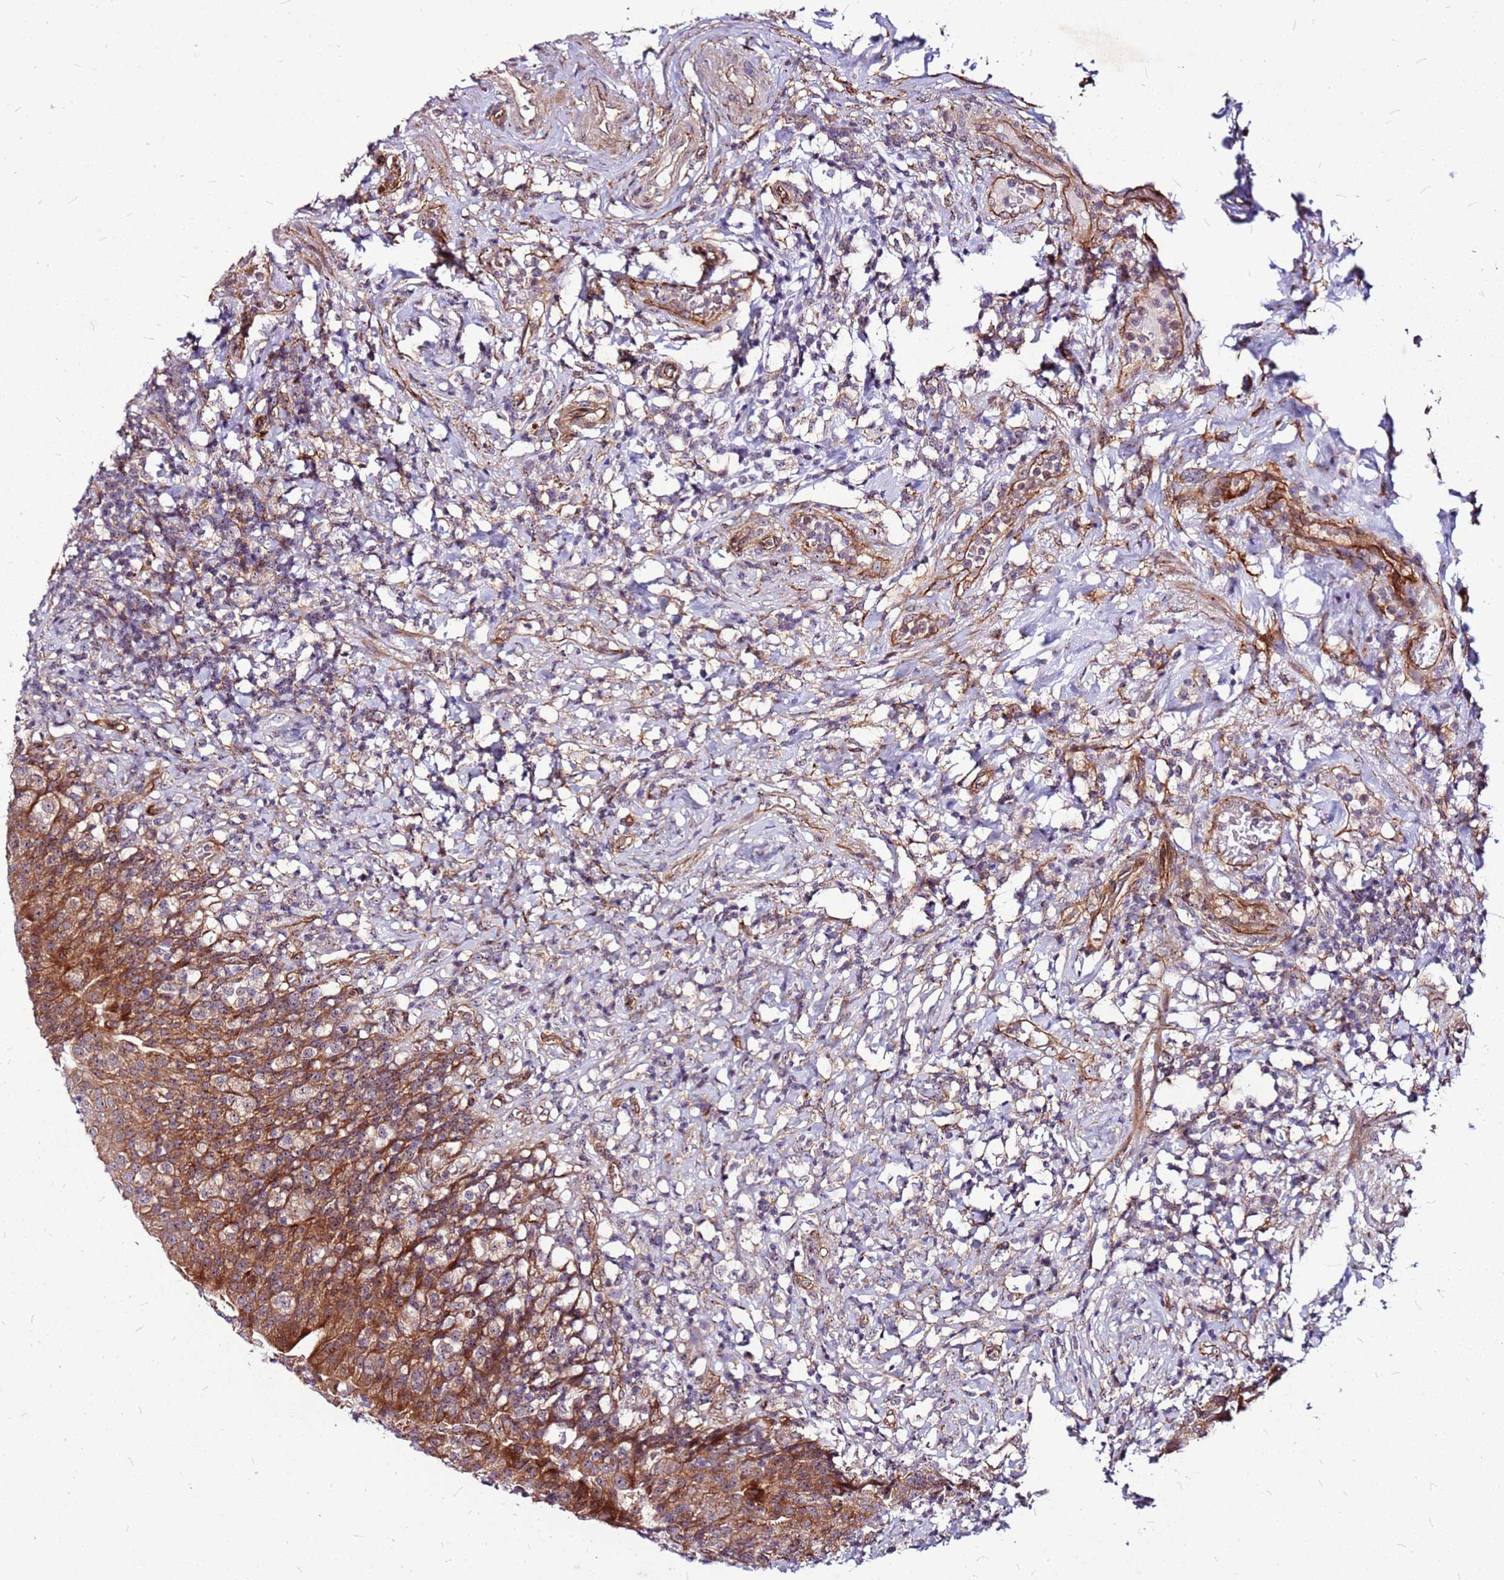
{"staining": {"intensity": "moderate", "quantity": ">75%", "location": "cytoplasmic/membranous,nuclear"}, "tissue": "urinary bladder", "cell_type": "Urothelial cells", "image_type": "normal", "snomed": [{"axis": "morphology", "description": "Normal tissue, NOS"}, {"axis": "morphology", "description": "Inflammation, NOS"}, {"axis": "topography", "description": "Urinary bladder"}], "caption": "Brown immunohistochemical staining in unremarkable urinary bladder reveals moderate cytoplasmic/membranous,nuclear expression in approximately >75% of urothelial cells.", "gene": "TOPAZ1", "patient": {"sex": "male", "age": 64}}